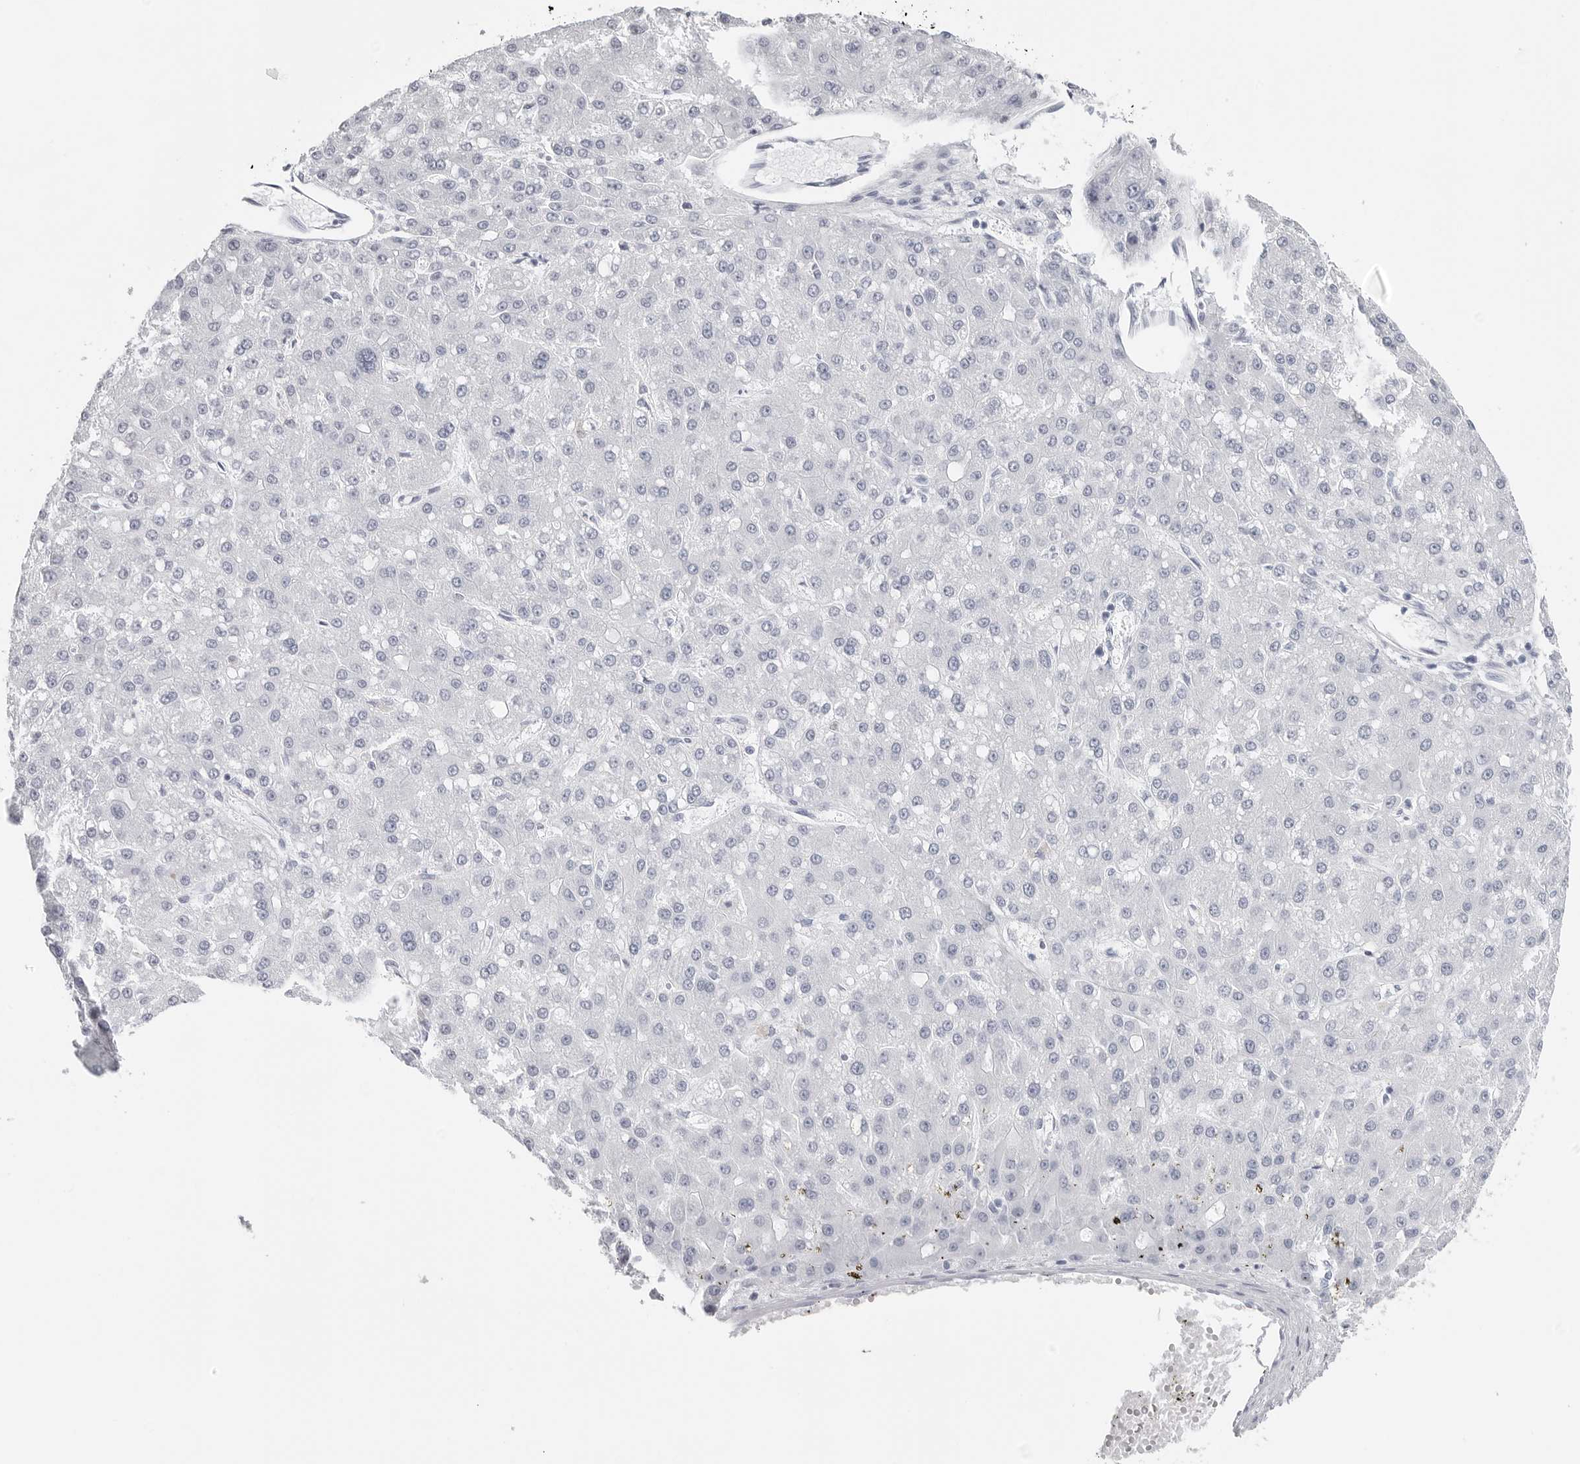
{"staining": {"intensity": "negative", "quantity": "none", "location": "none"}, "tissue": "liver cancer", "cell_type": "Tumor cells", "image_type": "cancer", "snomed": [{"axis": "morphology", "description": "Carcinoma, Hepatocellular, NOS"}, {"axis": "topography", "description": "Liver"}], "caption": "DAB (3,3'-diaminobenzidine) immunohistochemical staining of human liver hepatocellular carcinoma reveals no significant positivity in tumor cells.", "gene": "CST2", "patient": {"sex": "male", "age": 67}}